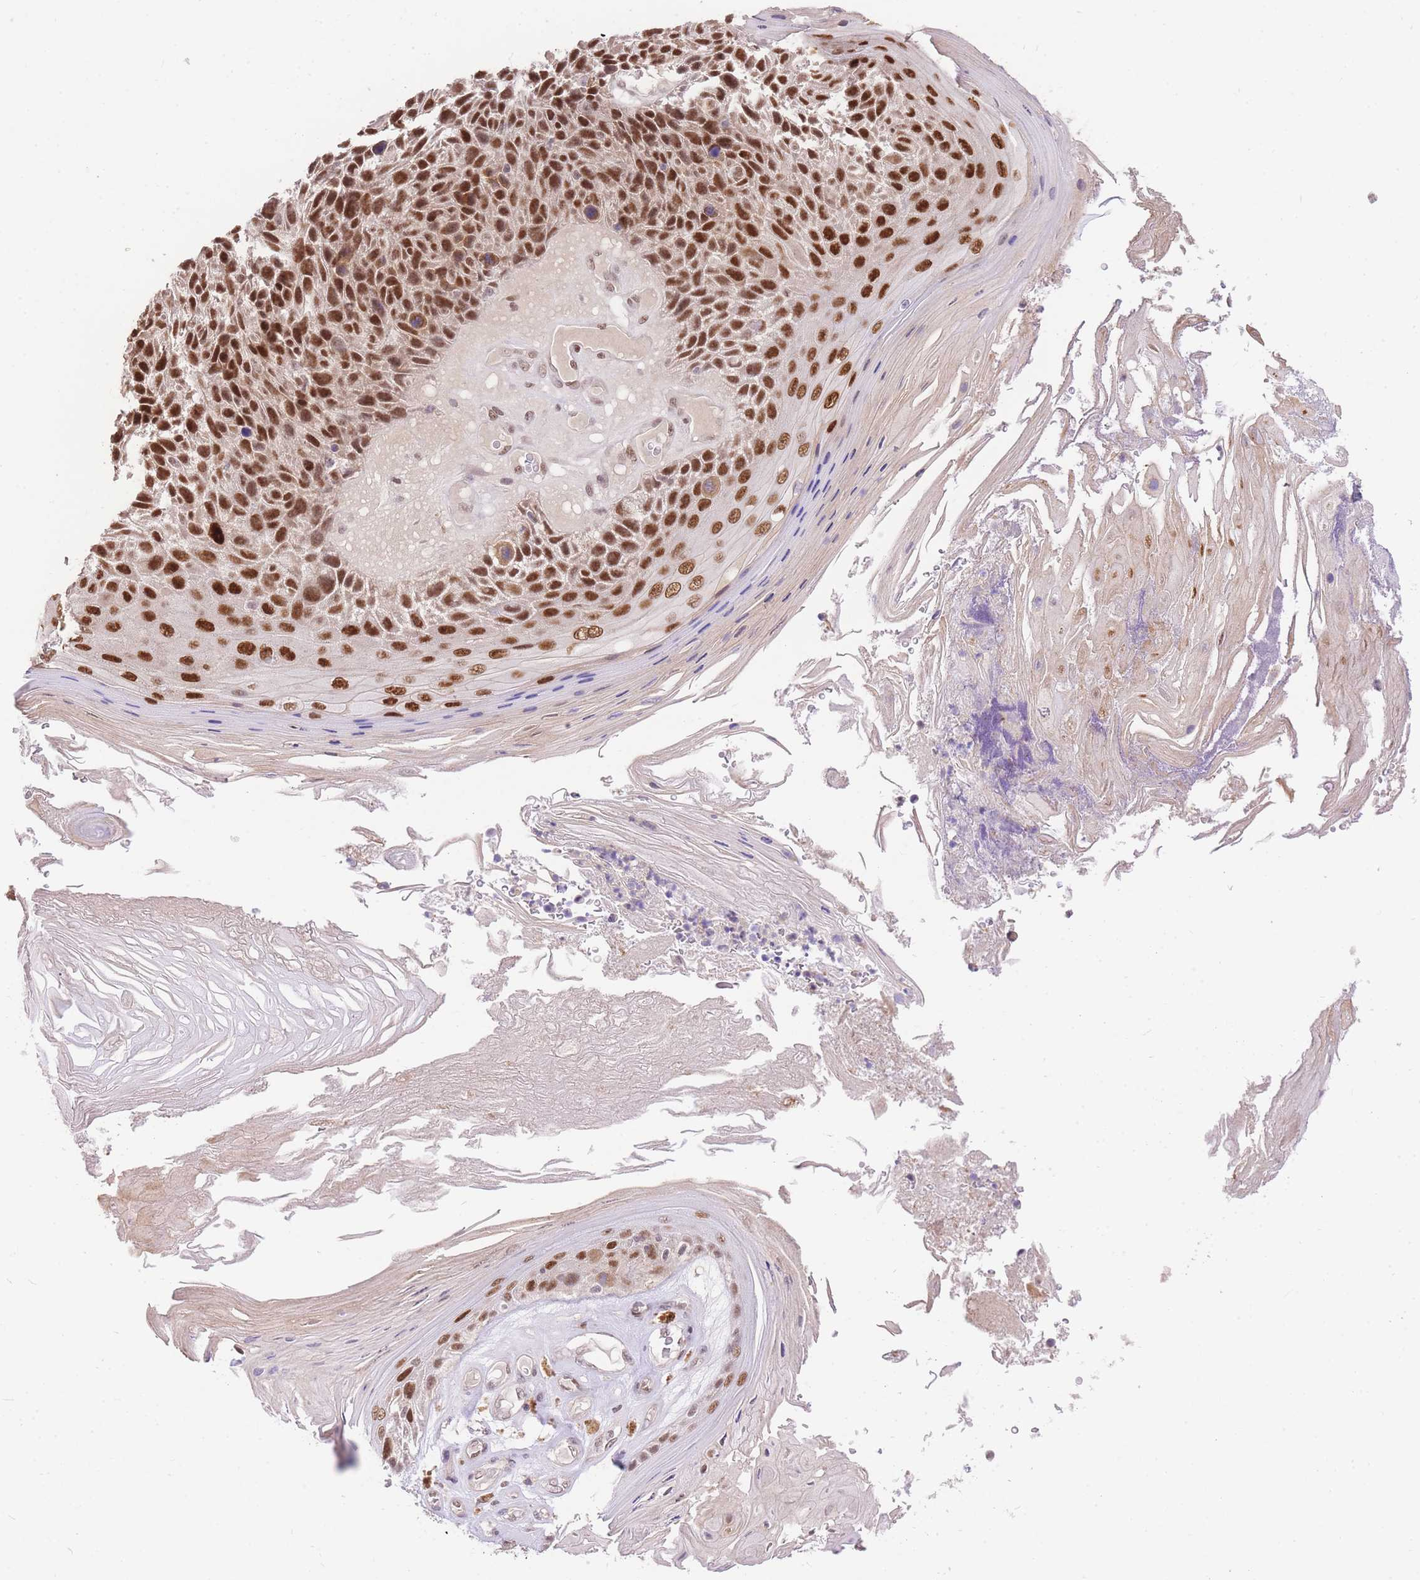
{"staining": {"intensity": "strong", "quantity": ">75%", "location": "nuclear"}, "tissue": "skin cancer", "cell_type": "Tumor cells", "image_type": "cancer", "snomed": [{"axis": "morphology", "description": "Squamous cell carcinoma, NOS"}, {"axis": "topography", "description": "Skin"}], "caption": "Immunohistochemical staining of human skin squamous cell carcinoma shows high levels of strong nuclear positivity in approximately >75% of tumor cells.", "gene": "UBXN7", "patient": {"sex": "female", "age": 88}}